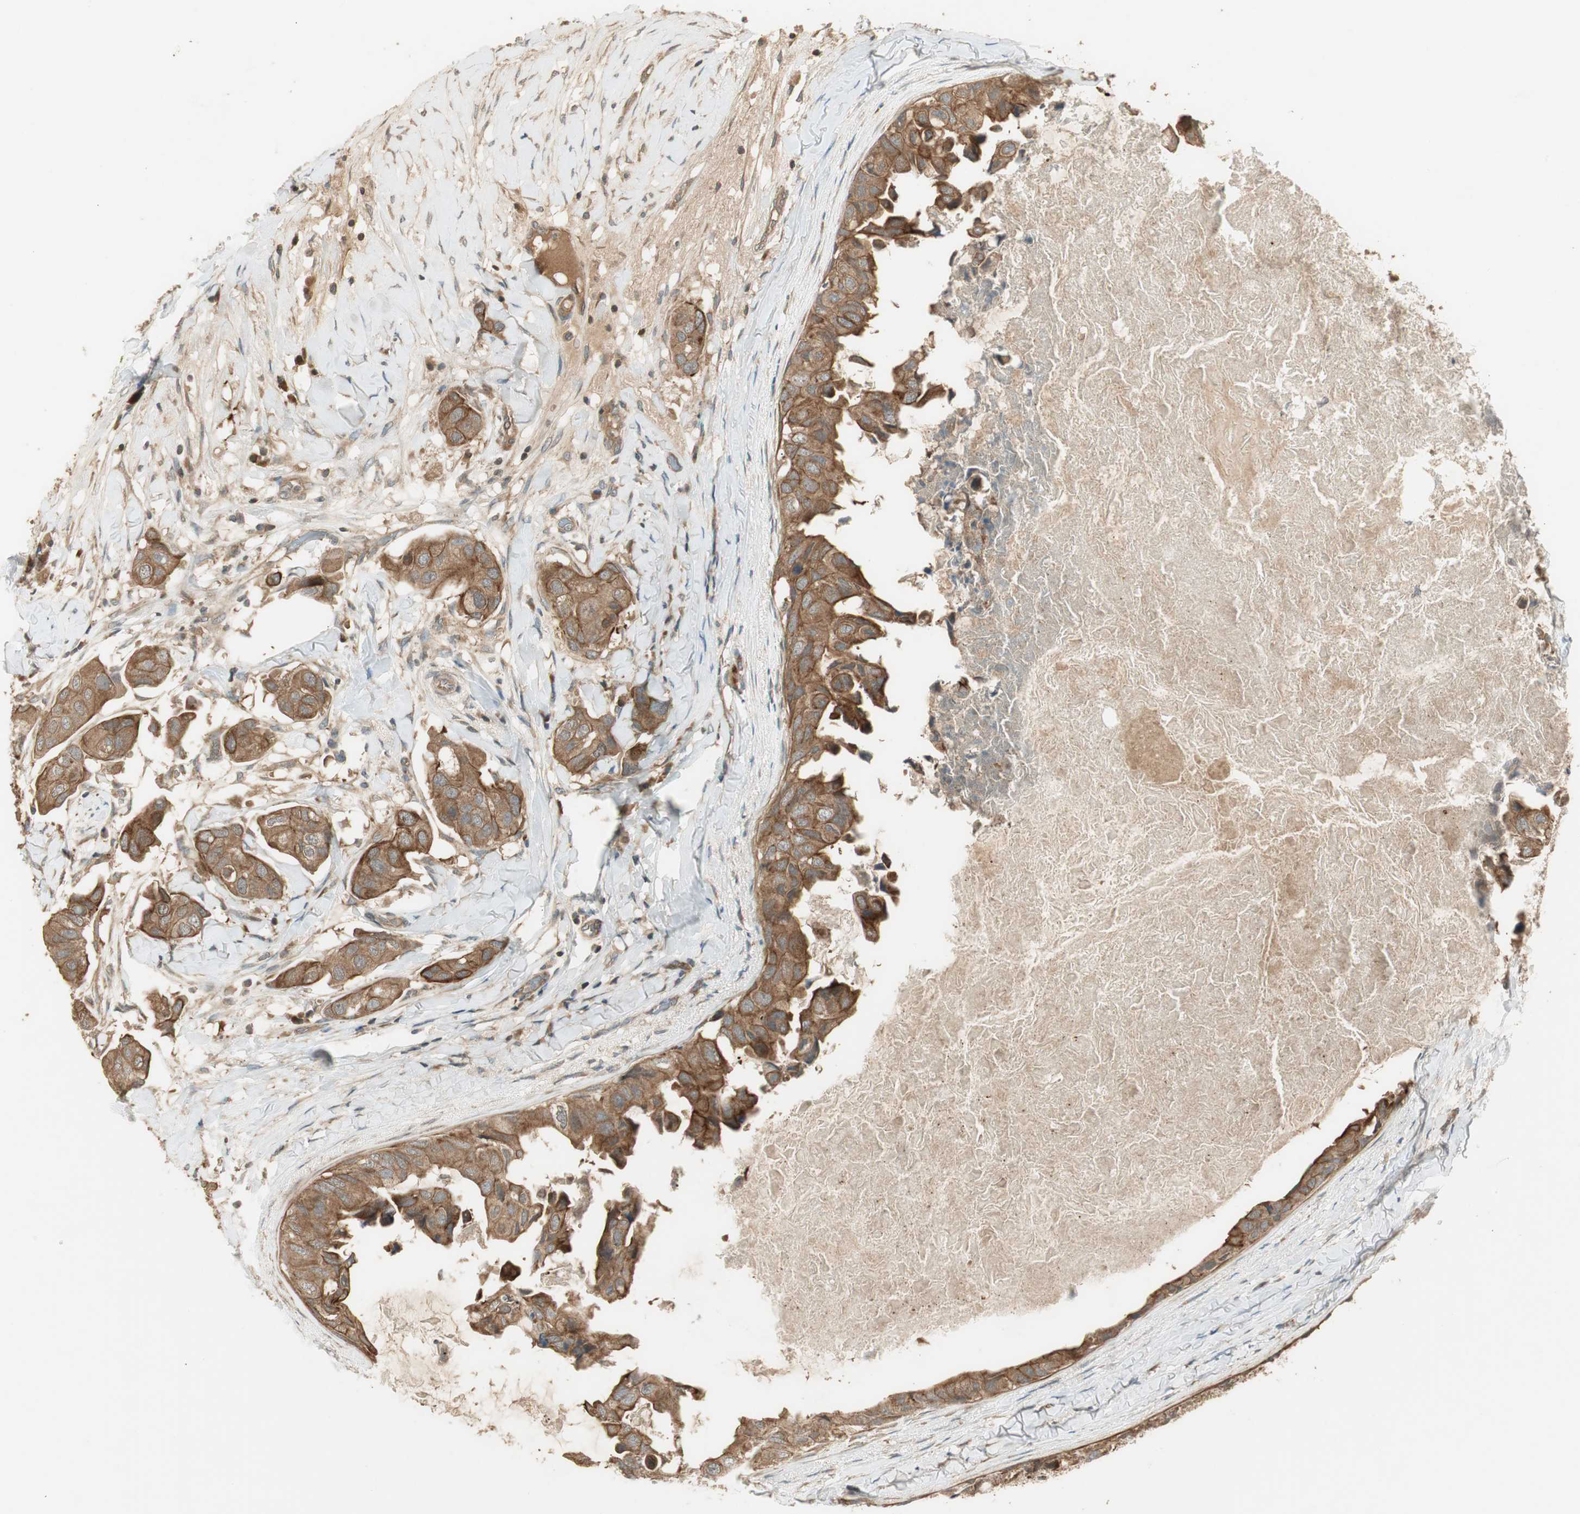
{"staining": {"intensity": "moderate", "quantity": ">75%", "location": "cytoplasmic/membranous"}, "tissue": "breast cancer", "cell_type": "Tumor cells", "image_type": "cancer", "snomed": [{"axis": "morphology", "description": "Duct carcinoma"}, {"axis": "topography", "description": "Breast"}], "caption": "Protein staining of breast cancer (invasive ductal carcinoma) tissue exhibits moderate cytoplasmic/membranous staining in approximately >75% of tumor cells.", "gene": "PFDN5", "patient": {"sex": "female", "age": 40}}